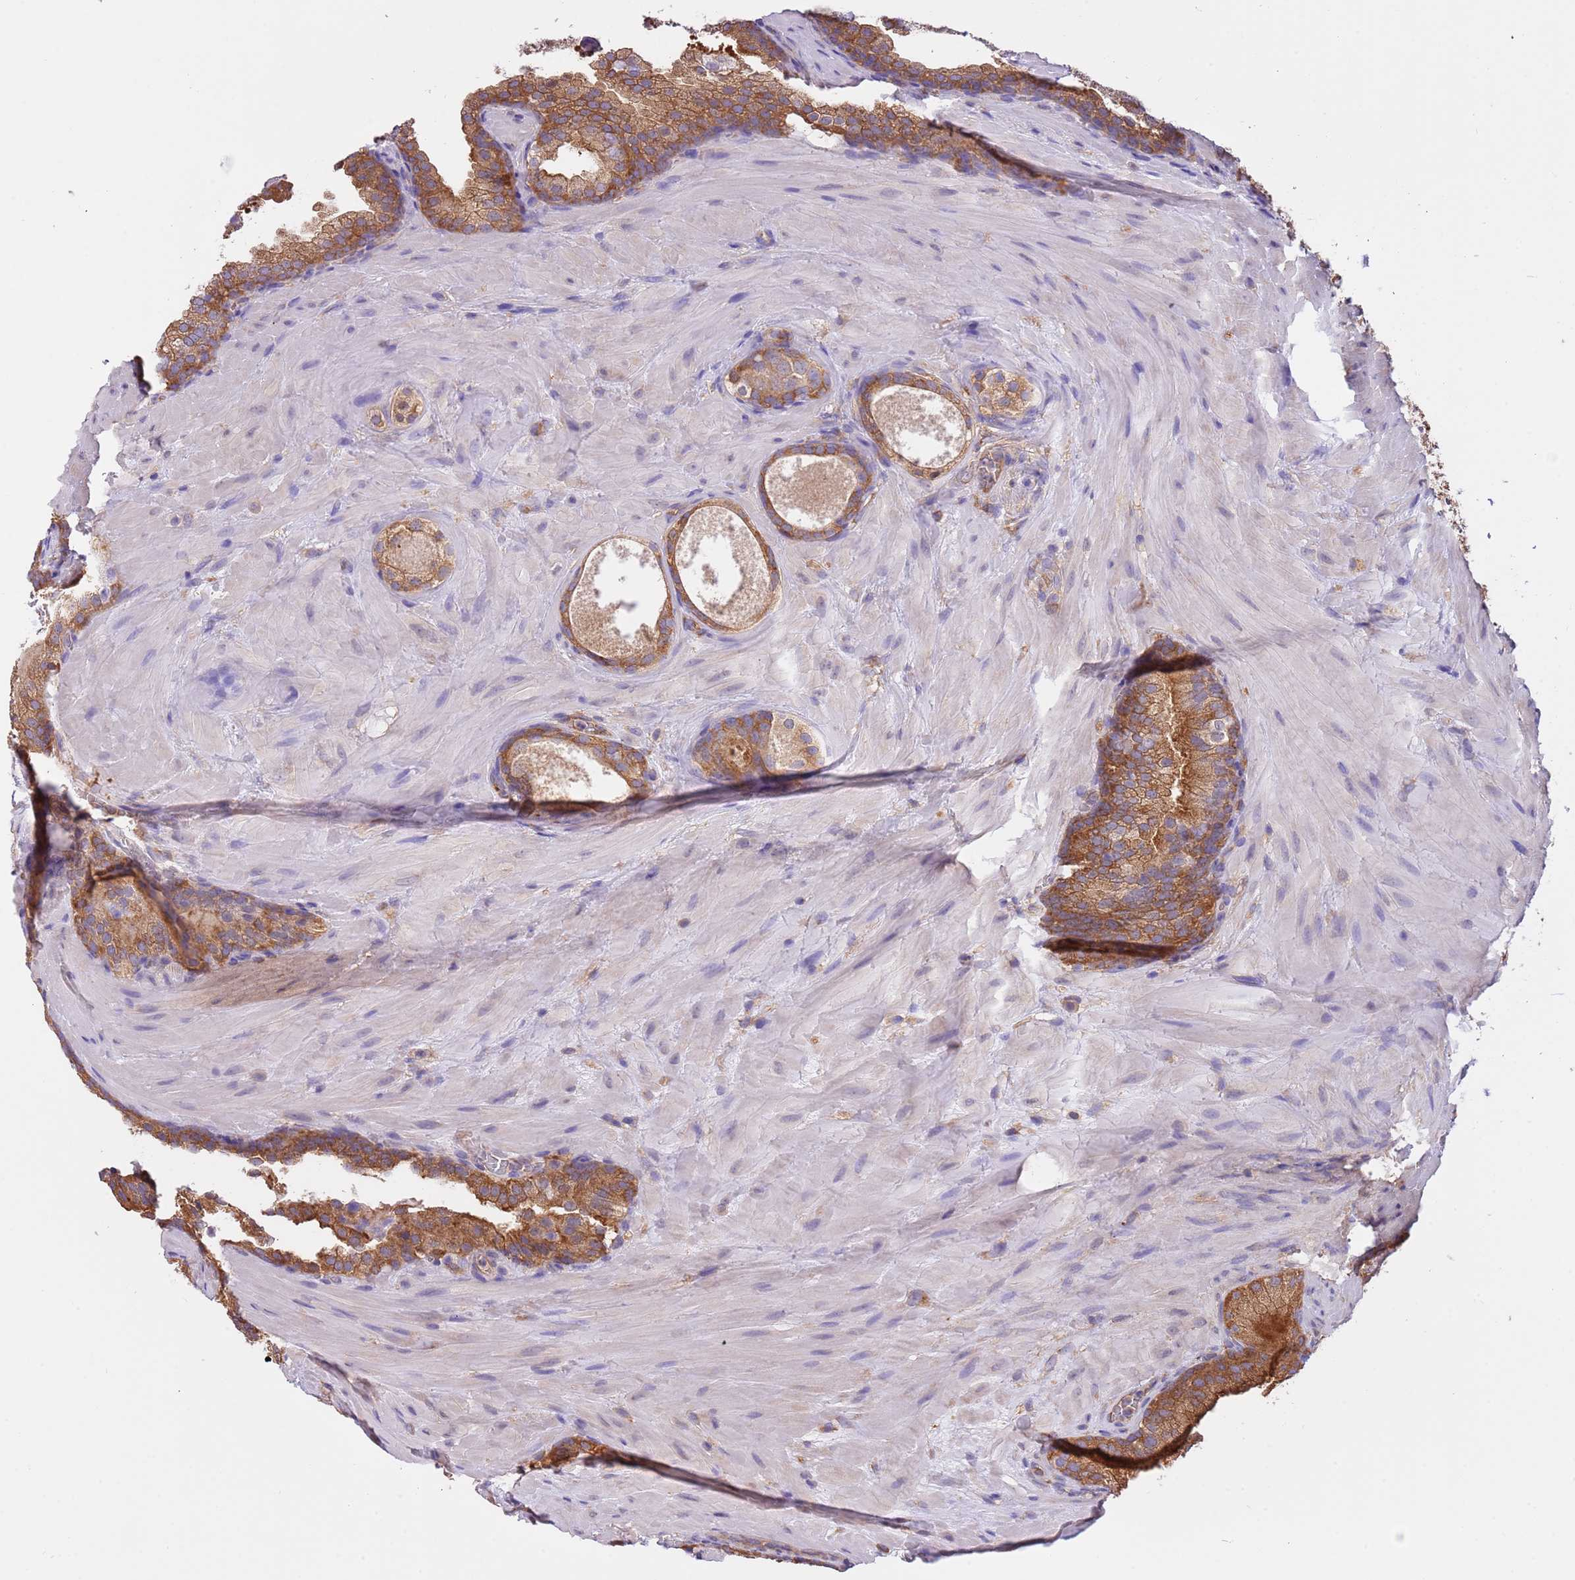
{"staining": {"intensity": "strong", "quantity": ">75%", "location": "cytoplasmic/membranous"}, "tissue": "prostate cancer", "cell_type": "Tumor cells", "image_type": "cancer", "snomed": [{"axis": "morphology", "description": "Adenocarcinoma, High grade"}, {"axis": "topography", "description": "Prostate"}], "caption": "Prostate cancer (adenocarcinoma (high-grade)) stained with DAB (3,3'-diaminobenzidine) immunohistochemistry (IHC) demonstrates high levels of strong cytoplasmic/membranous expression in about >75% of tumor cells.", "gene": "STIP1", "patient": {"sex": "male", "age": 60}}